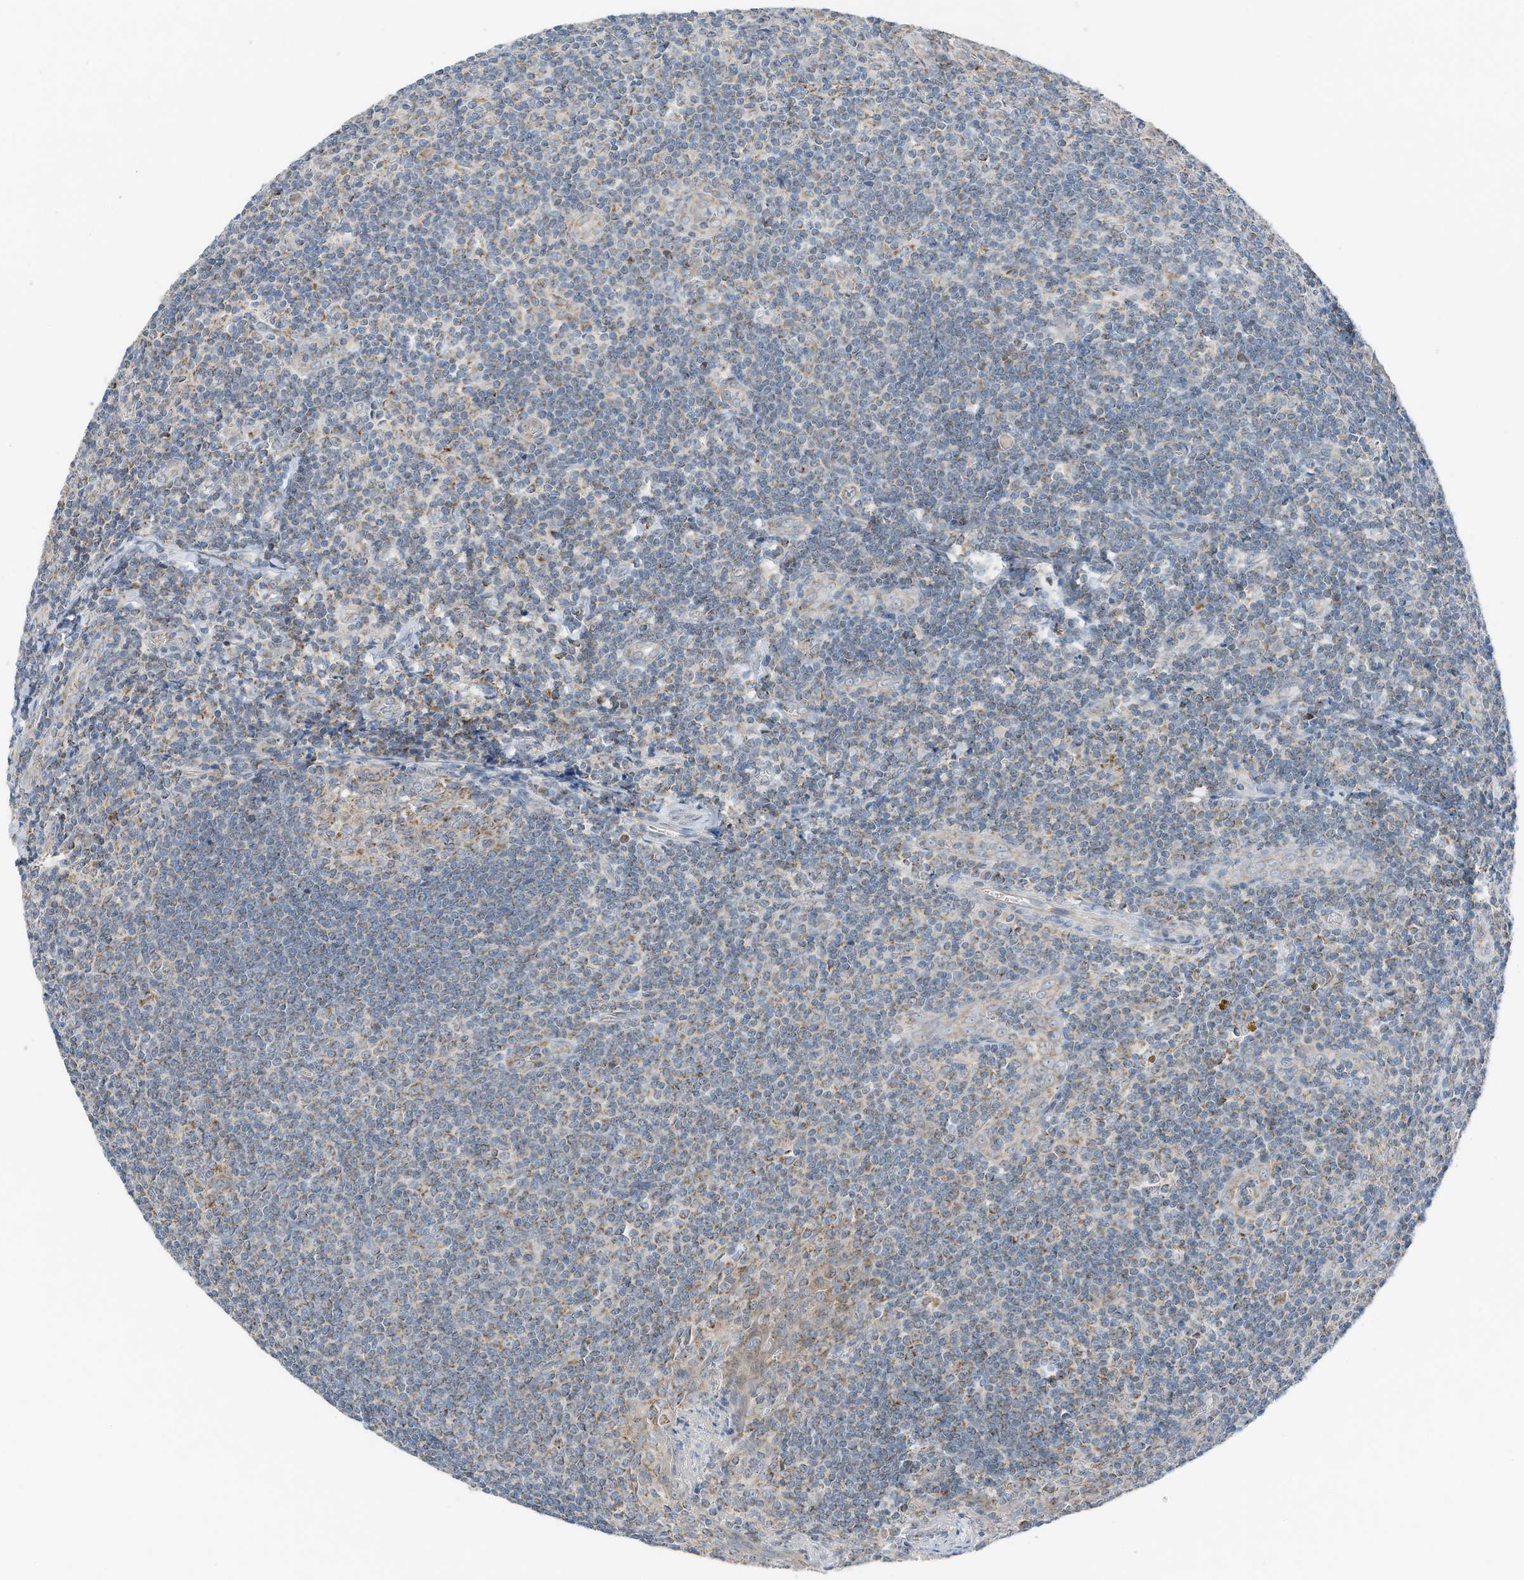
{"staining": {"intensity": "moderate", "quantity": ">75%", "location": "cytoplasmic/membranous"}, "tissue": "tonsil", "cell_type": "Germinal center cells", "image_type": "normal", "snomed": [{"axis": "morphology", "description": "Normal tissue, NOS"}, {"axis": "topography", "description": "Tonsil"}], "caption": "Tonsil stained with a brown dye displays moderate cytoplasmic/membranous positive expression in approximately >75% of germinal center cells.", "gene": "RMND1", "patient": {"sex": "male", "age": 27}}